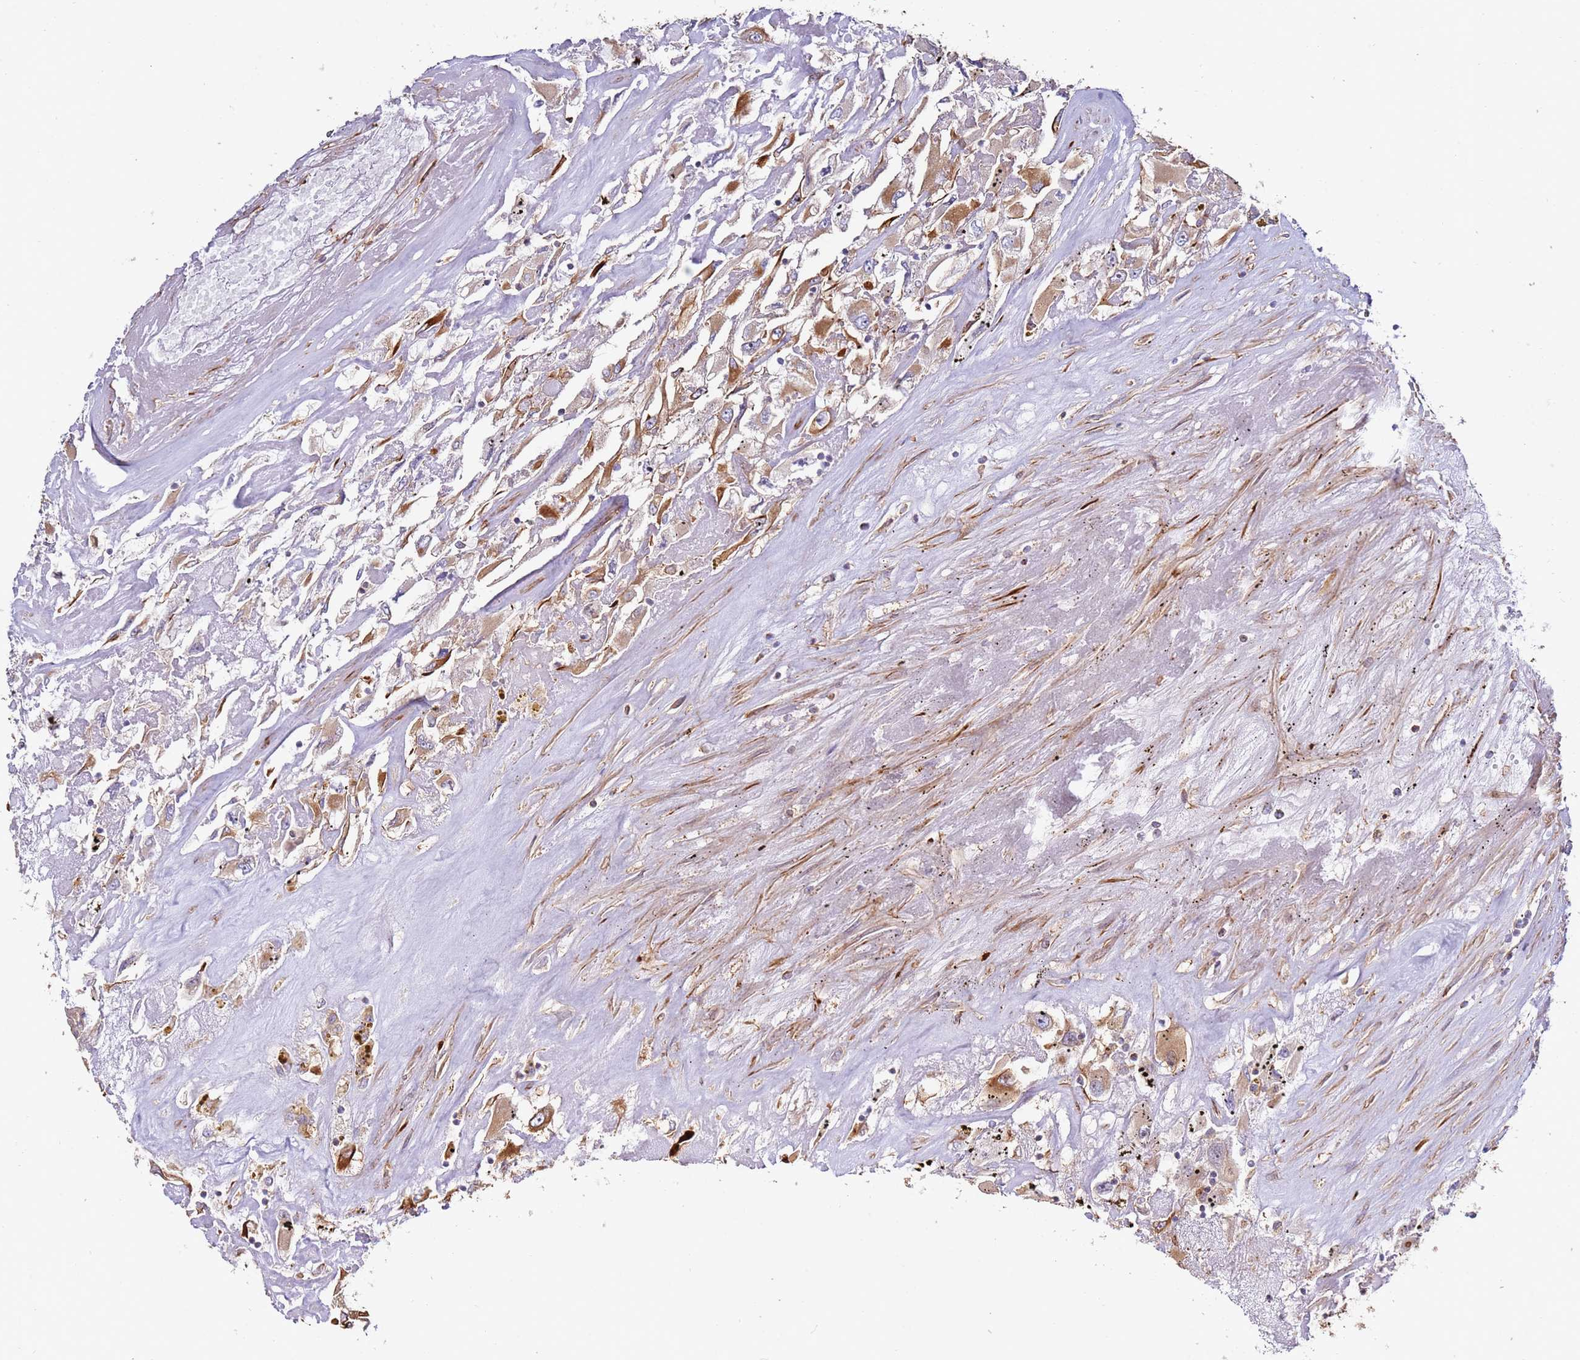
{"staining": {"intensity": "moderate", "quantity": ">75%", "location": "cytoplasmic/membranous"}, "tissue": "renal cancer", "cell_type": "Tumor cells", "image_type": "cancer", "snomed": [{"axis": "morphology", "description": "Adenocarcinoma, NOS"}, {"axis": "topography", "description": "Kidney"}], "caption": "Moderate cytoplasmic/membranous positivity is identified in about >75% of tumor cells in renal cancer. (Stains: DAB (3,3'-diaminobenzidine) in brown, nuclei in blue, Microscopy: brightfield microscopy at high magnification).", "gene": "MRGPRE", "patient": {"sex": "female", "age": 52}}